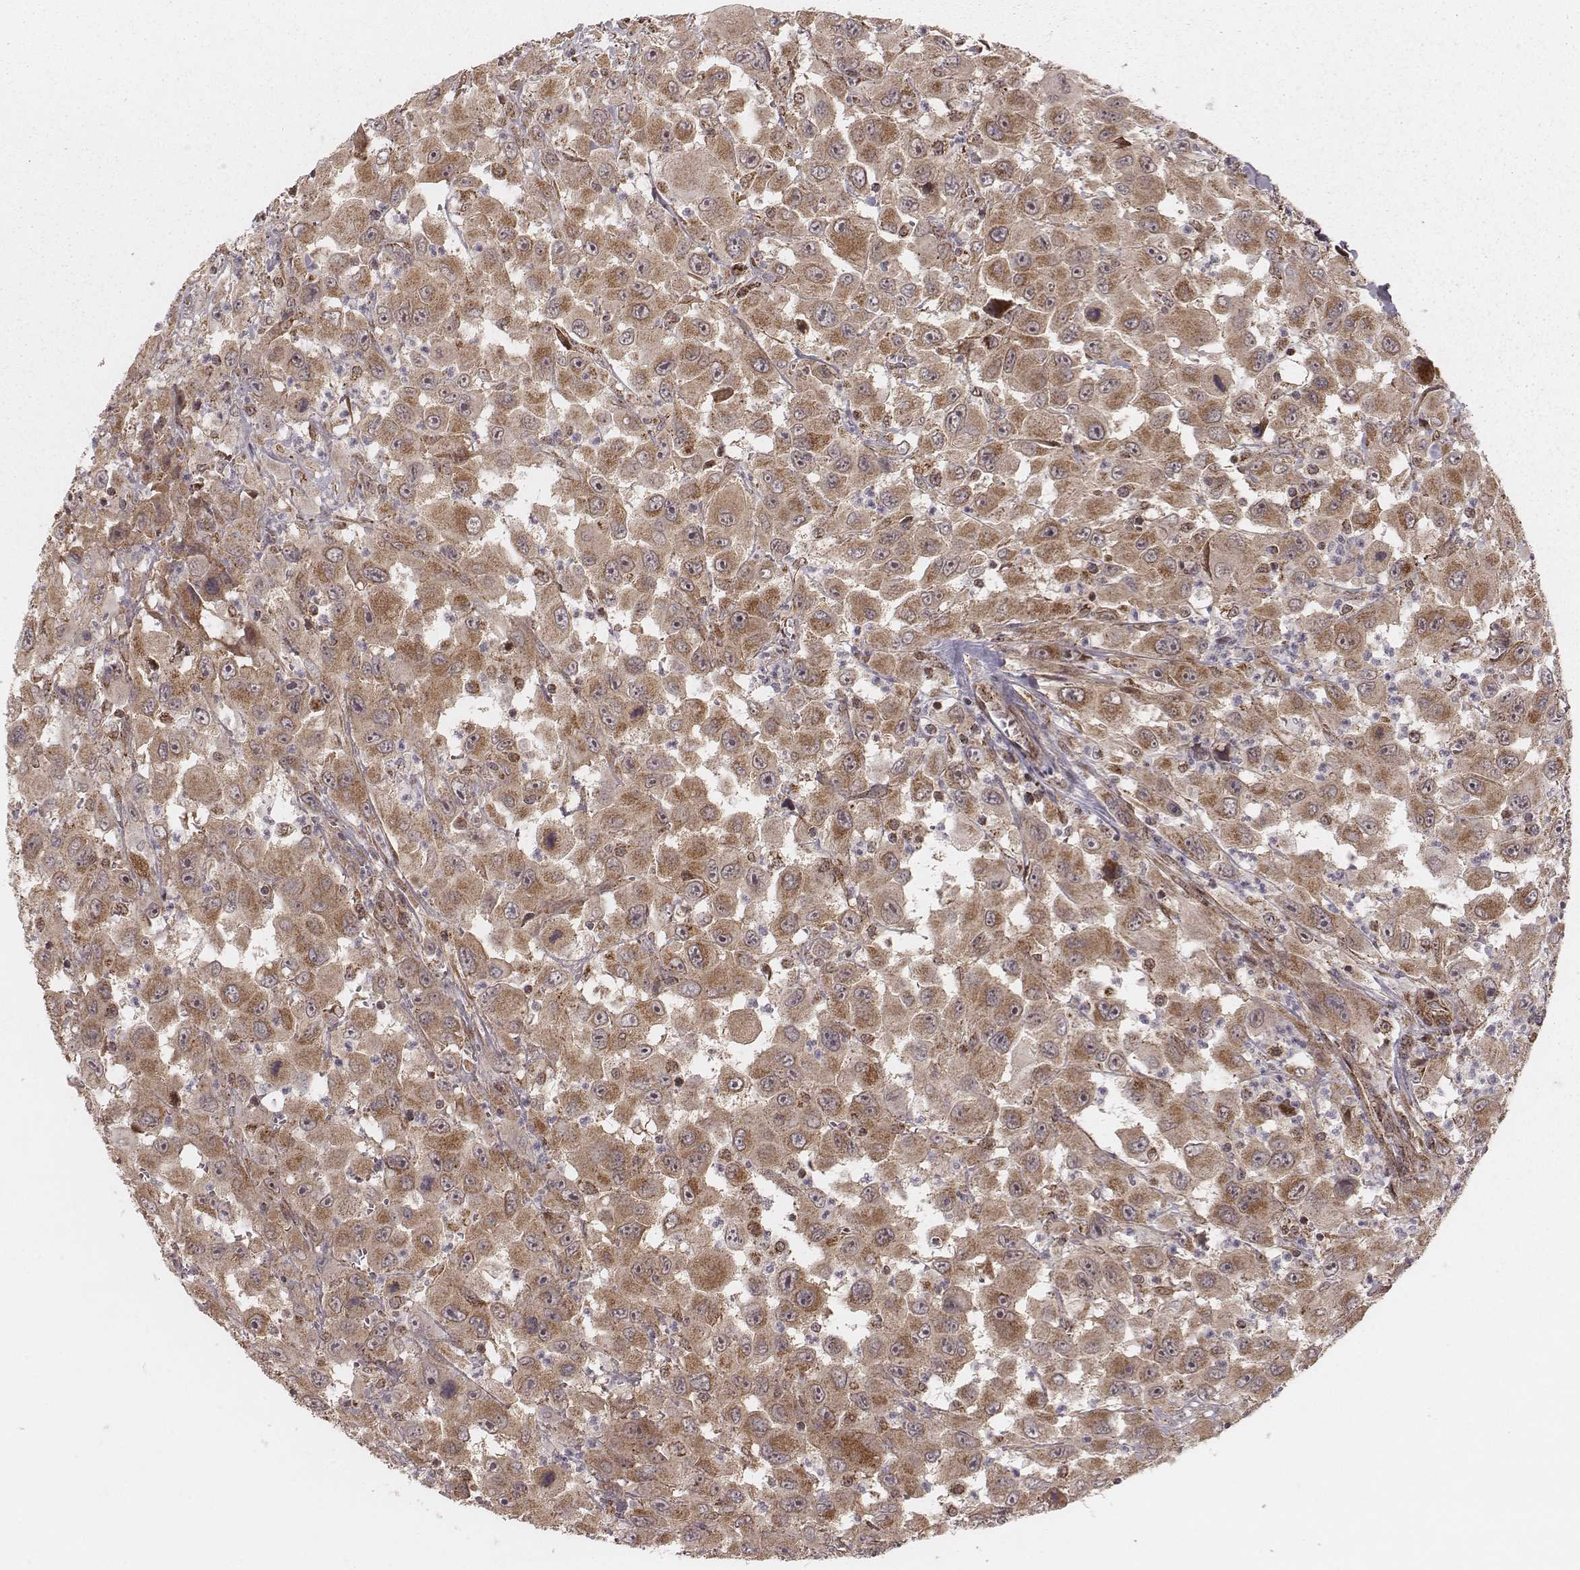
{"staining": {"intensity": "moderate", "quantity": ">75%", "location": "cytoplasmic/membranous"}, "tissue": "head and neck cancer", "cell_type": "Tumor cells", "image_type": "cancer", "snomed": [{"axis": "morphology", "description": "Squamous cell carcinoma, NOS"}, {"axis": "morphology", "description": "Squamous cell carcinoma, metastatic, NOS"}, {"axis": "topography", "description": "Oral tissue"}, {"axis": "topography", "description": "Head-Neck"}], "caption": "Head and neck squamous cell carcinoma stained with a protein marker displays moderate staining in tumor cells.", "gene": "NDUFA7", "patient": {"sex": "female", "age": 85}}